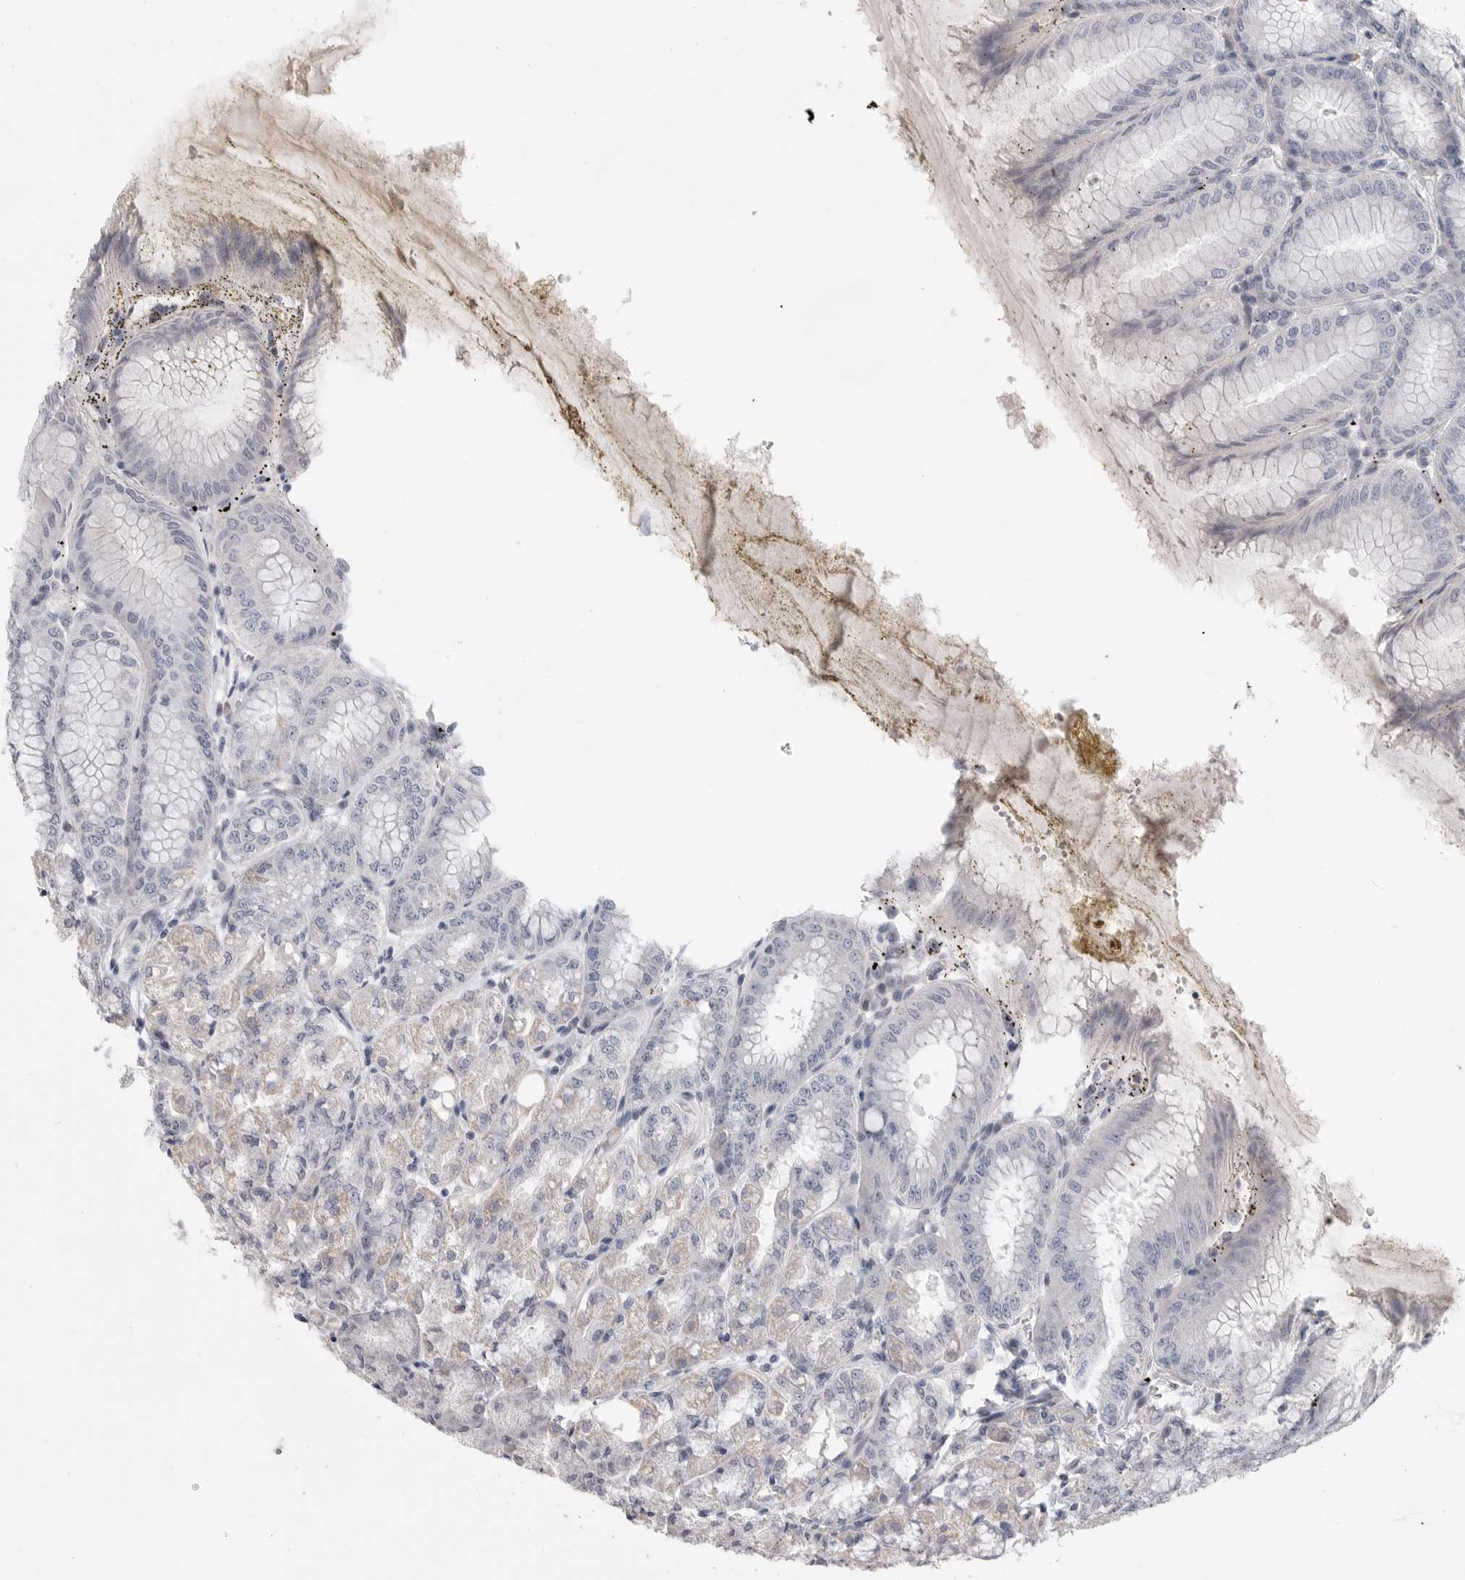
{"staining": {"intensity": "weak", "quantity": "<25%", "location": "cytoplasmic/membranous"}, "tissue": "stomach", "cell_type": "Glandular cells", "image_type": "normal", "snomed": [{"axis": "morphology", "description": "Normal tissue, NOS"}, {"axis": "topography", "description": "Stomach, lower"}], "caption": "The photomicrograph demonstrates no staining of glandular cells in normal stomach.", "gene": "FBXO43", "patient": {"sex": "male", "age": 71}}